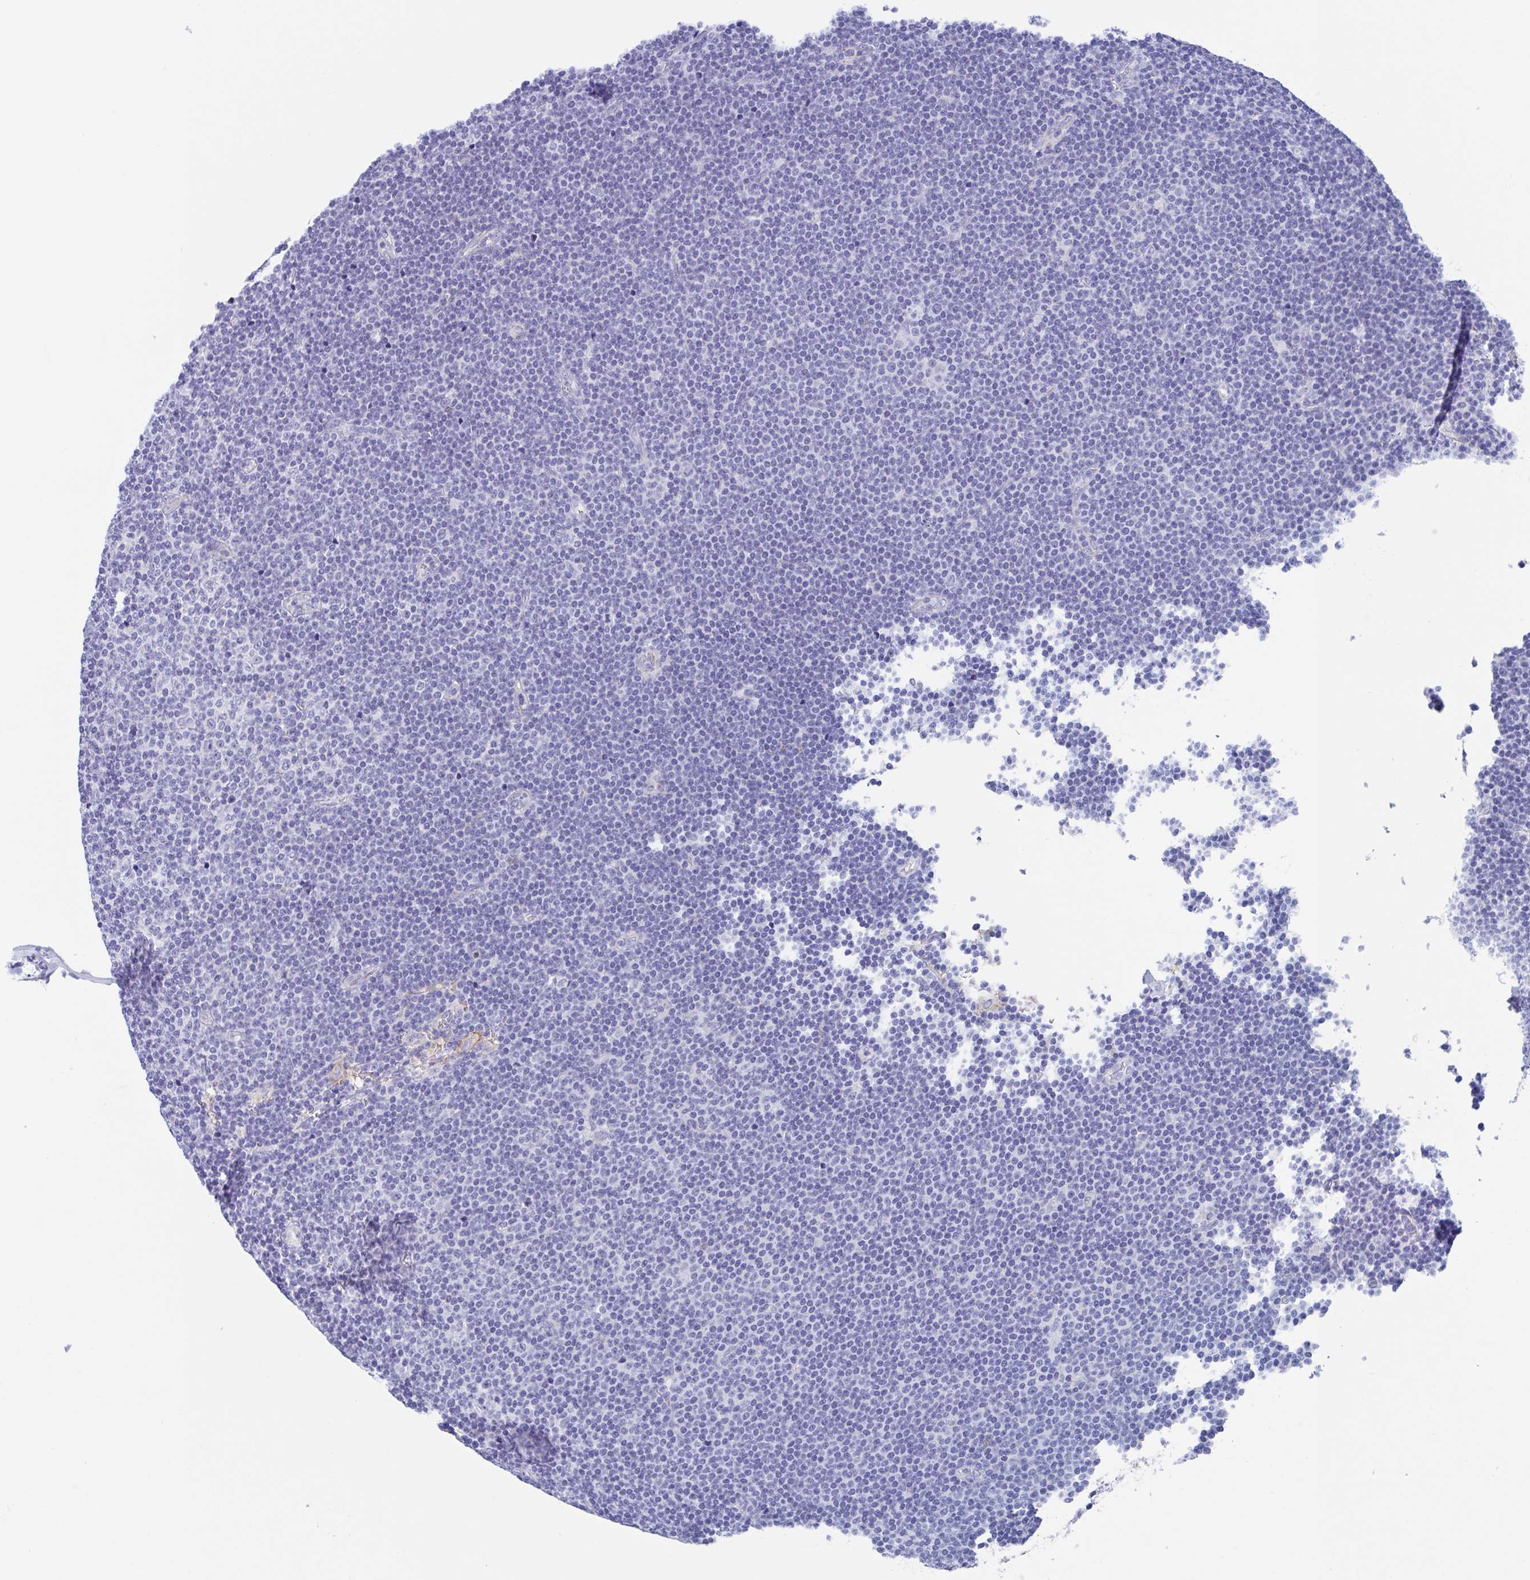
{"staining": {"intensity": "negative", "quantity": "none", "location": "none"}, "tissue": "lymphoma", "cell_type": "Tumor cells", "image_type": "cancer", "snomed": [{"axis": "morphology", "description": "Malignant lymphoma, non-Hodgkin's type, Low grade"}, {"axis": "topography", "description": "Lymph node"}], "caption": "A high-resolution micrograph shows immunohistochemistry (IHC) staining of malignant lymphoma, non-Hodgkin's type (low-grade), which exhibits no significant staining in tumor cells.", "gene": "FCGR3A", "patient": {"sex": "male", "age": 48}}